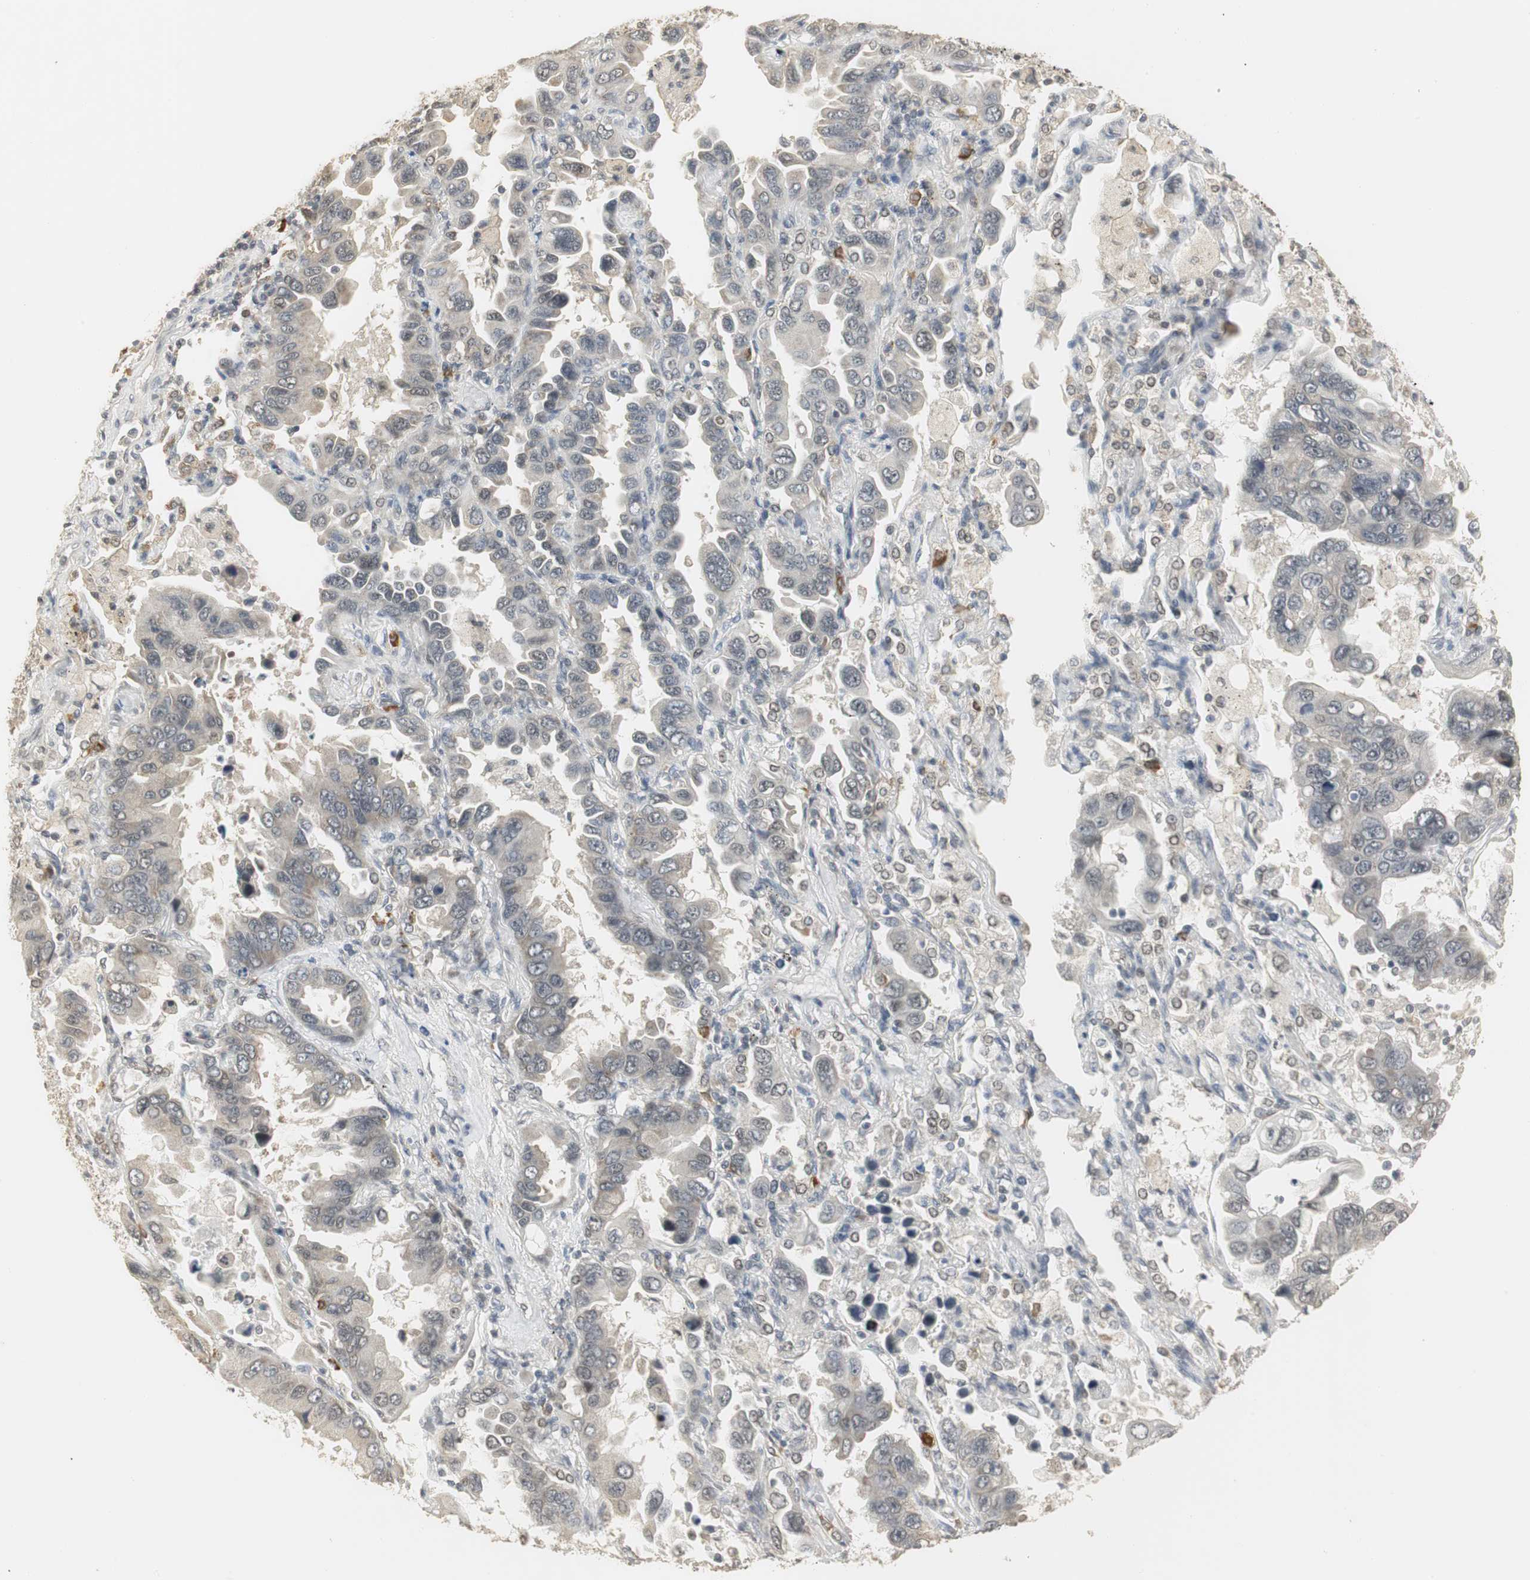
{"staining": {"intensity": "weak", "quantity": "<25%", "location": "cytoplasmic/membranous"}, "tissue": "lung cancer", "cell_type": "Tumor cells", "image_type": "cancer", "snomed": [{"axis": "morphology", "description": "Adenocarcinoma, NOS"}, {"axis": "topography", "description": "Lung"}], "caption": "This is an IHC micrograph of human lung adenocarcinoma. There is no positivity in tumor cells.", "gene": "ELOA", "patient": {"sex": "male", "age": 64}}